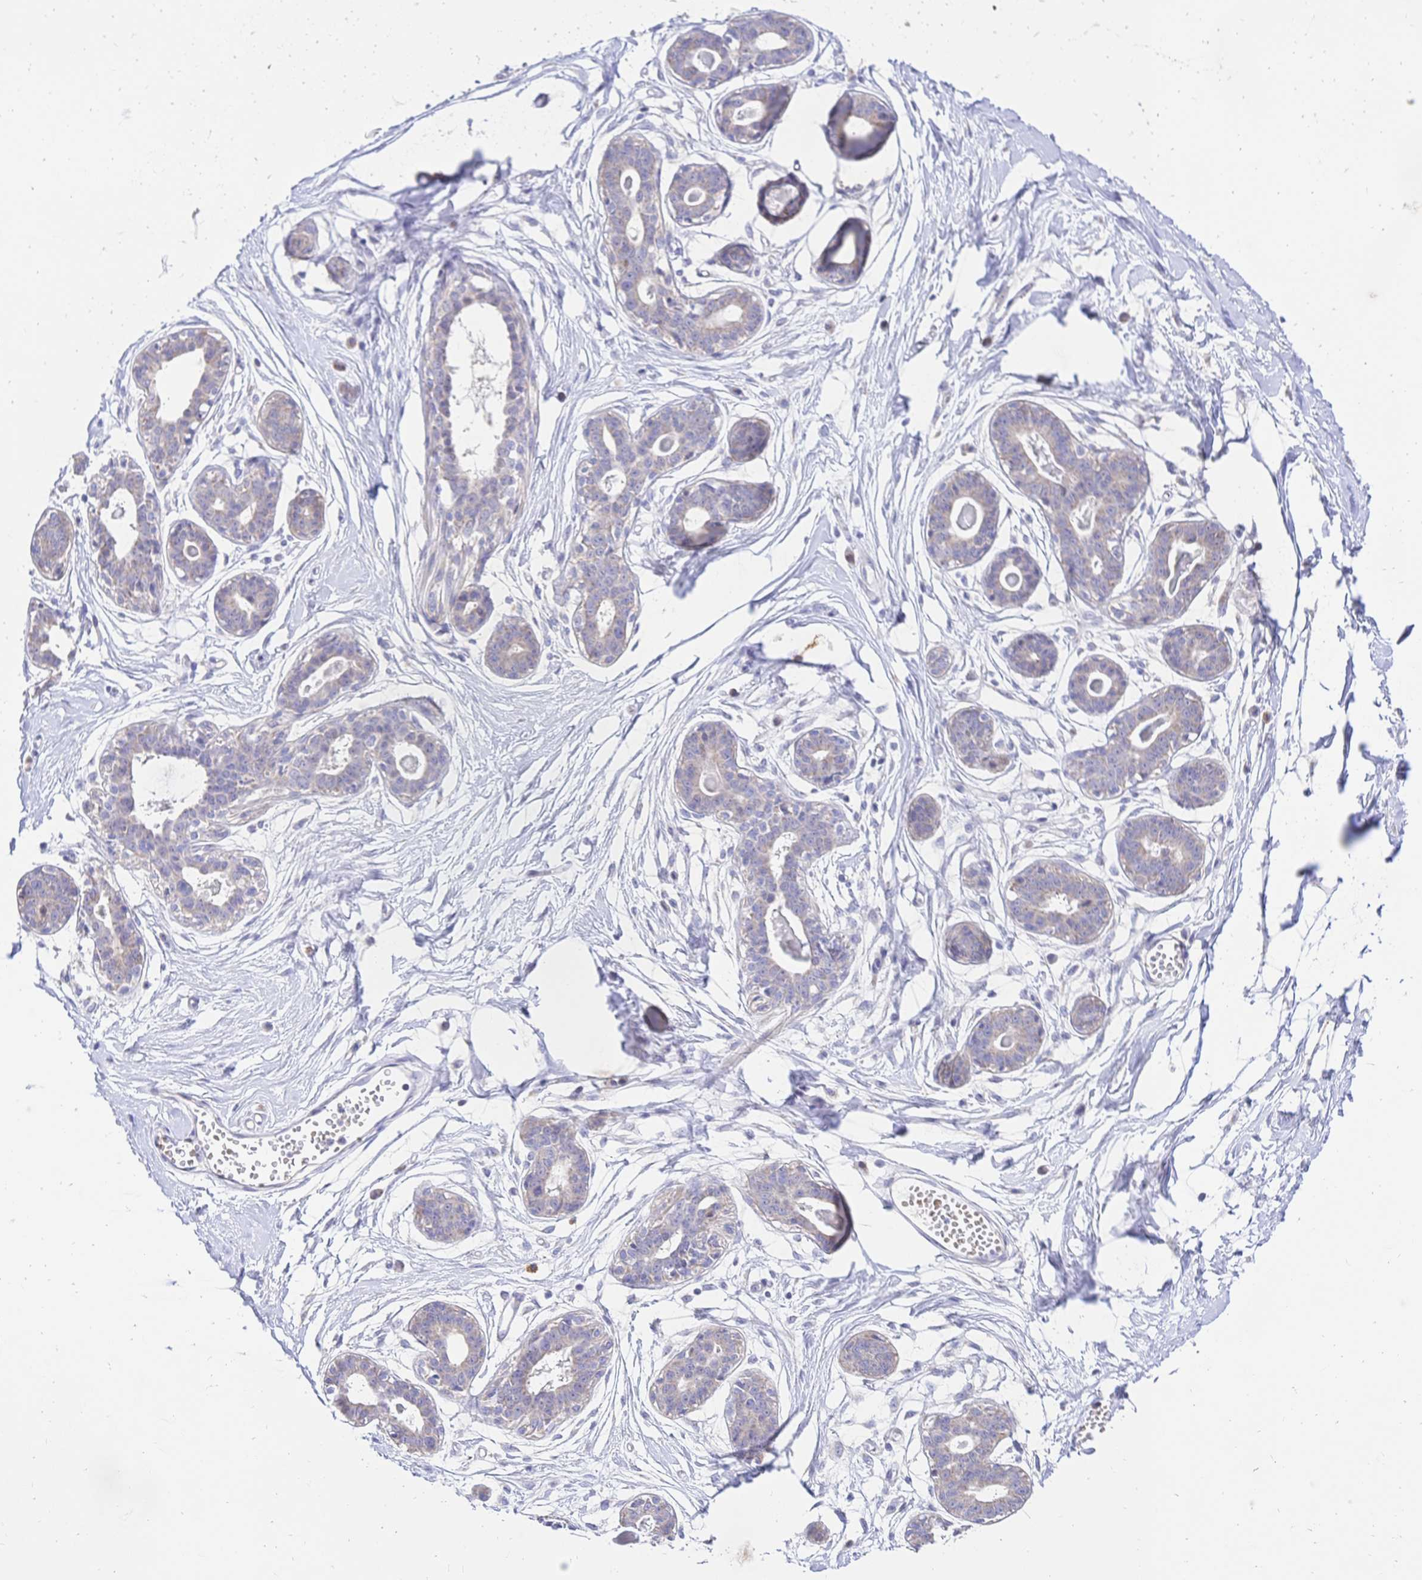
{"staining": {"intensity": "negative", "quantity": "none", "location": "none"}, "tissue": "breast", "cell_type": "Adipocytes", "image_type": "normal", "snomed": [{"axis": "morphology", "description": "Normal tissue, NOS"}, {"axis": "topography", "description": "Breast"}], "caption": "This is an IHC micrograph of unremarkable breast. There is no positivity in adipocytes.", "gene": "CLEC18A", "patient": {"sex": "female", "age": 45}}